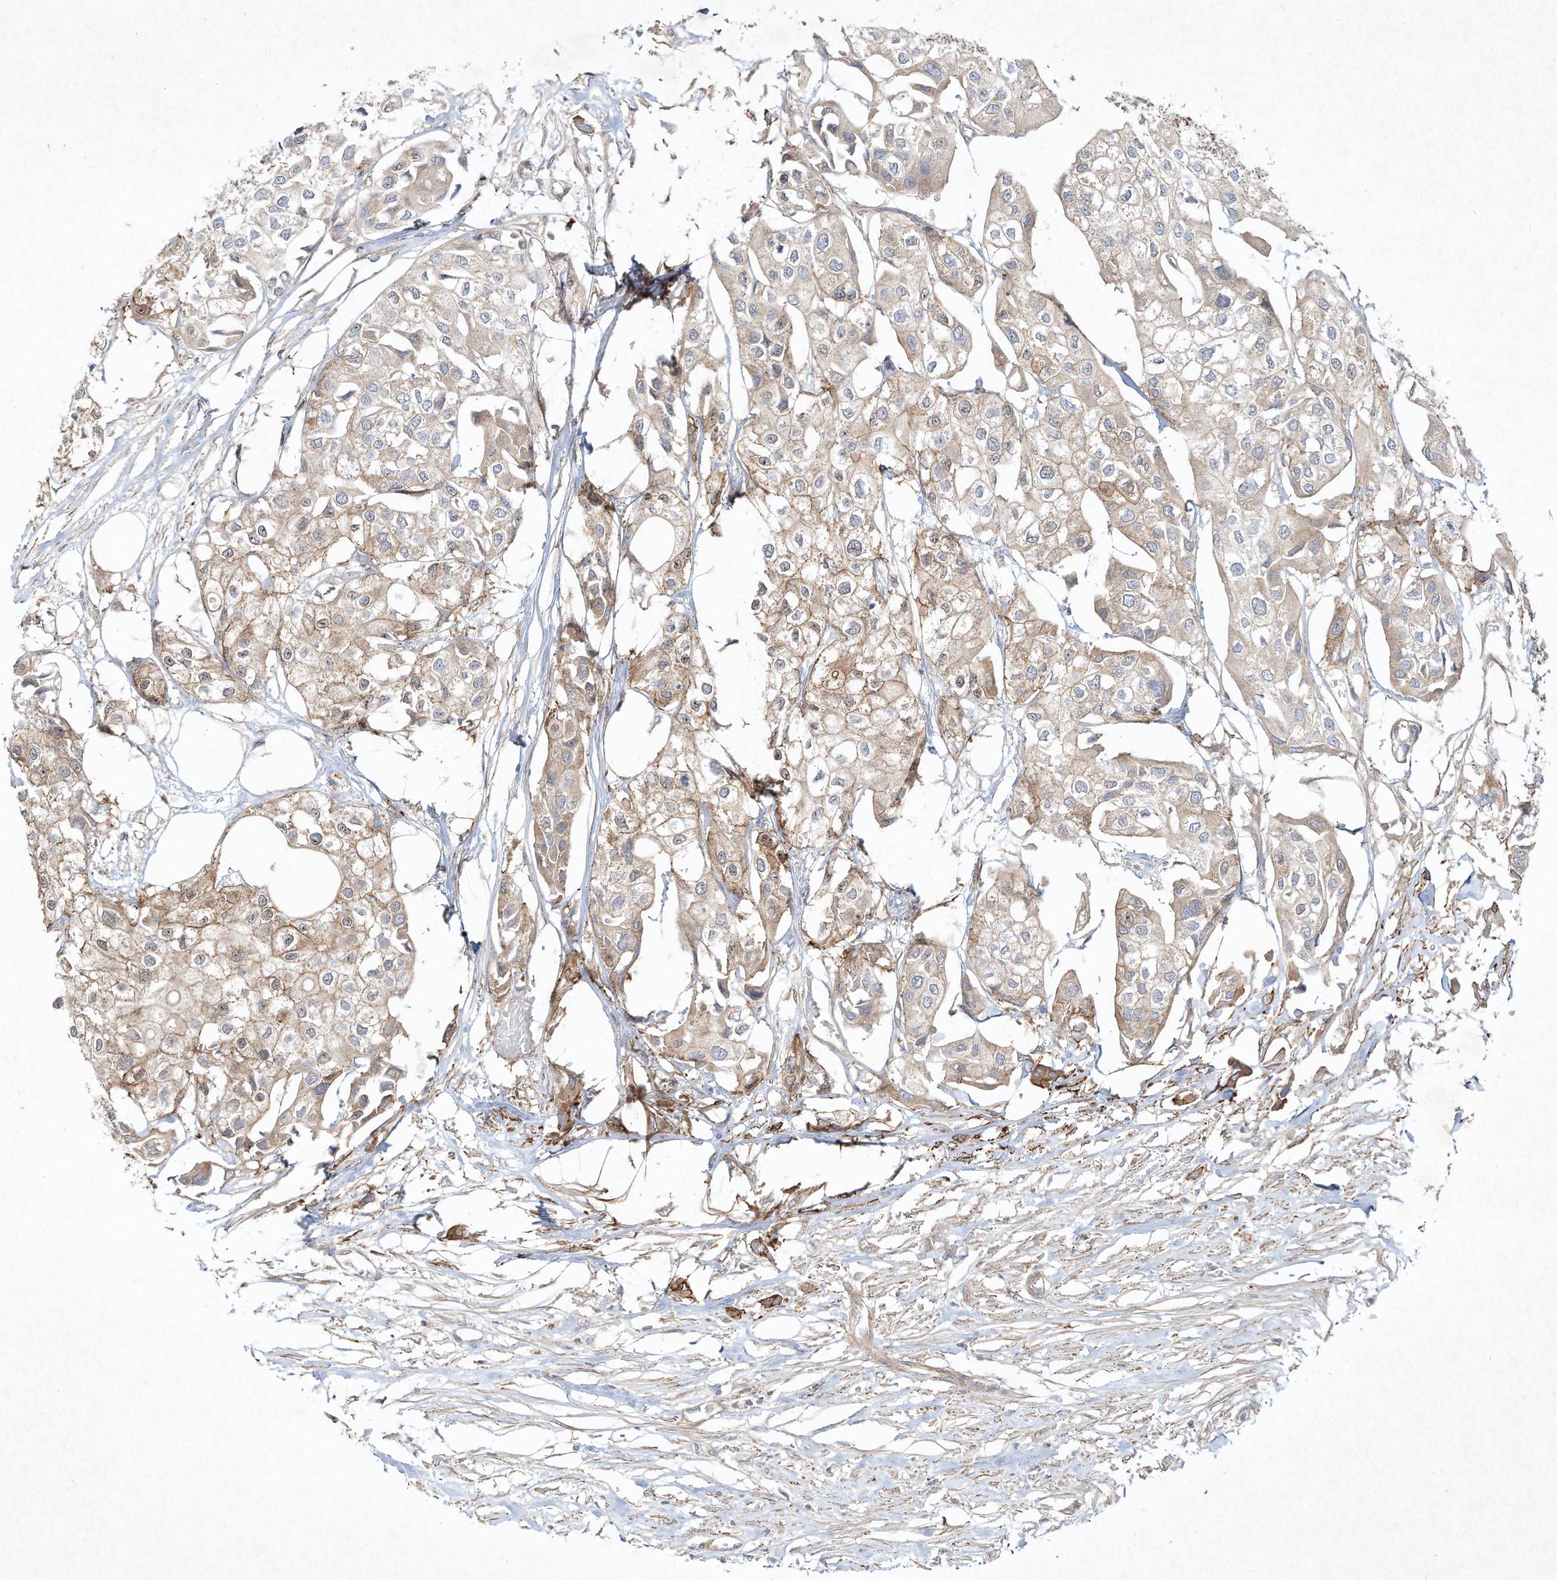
{"staining": {"intensity": "weak", "quantity": ">75%", "location": "cytoplasmic/membranous"}, "tissue": "urothelial cancer", "cell_type": "Tumor cells", "image_type": "cancer", "snomed": [{"axis": "morphology", "description": "Urothelial carcinoma, High grade"}, {"axis": "topography", "description": "Urinary bladder"}], "caption": "The histopathology image exhibits a brown stain indicating the presence of a protein in the cytoplasmic/membranous of tumor cells in urothelial carcinoma (high-grade).", "gene": "HTR5A", "patient": {"sex": "male", "age": 64}}